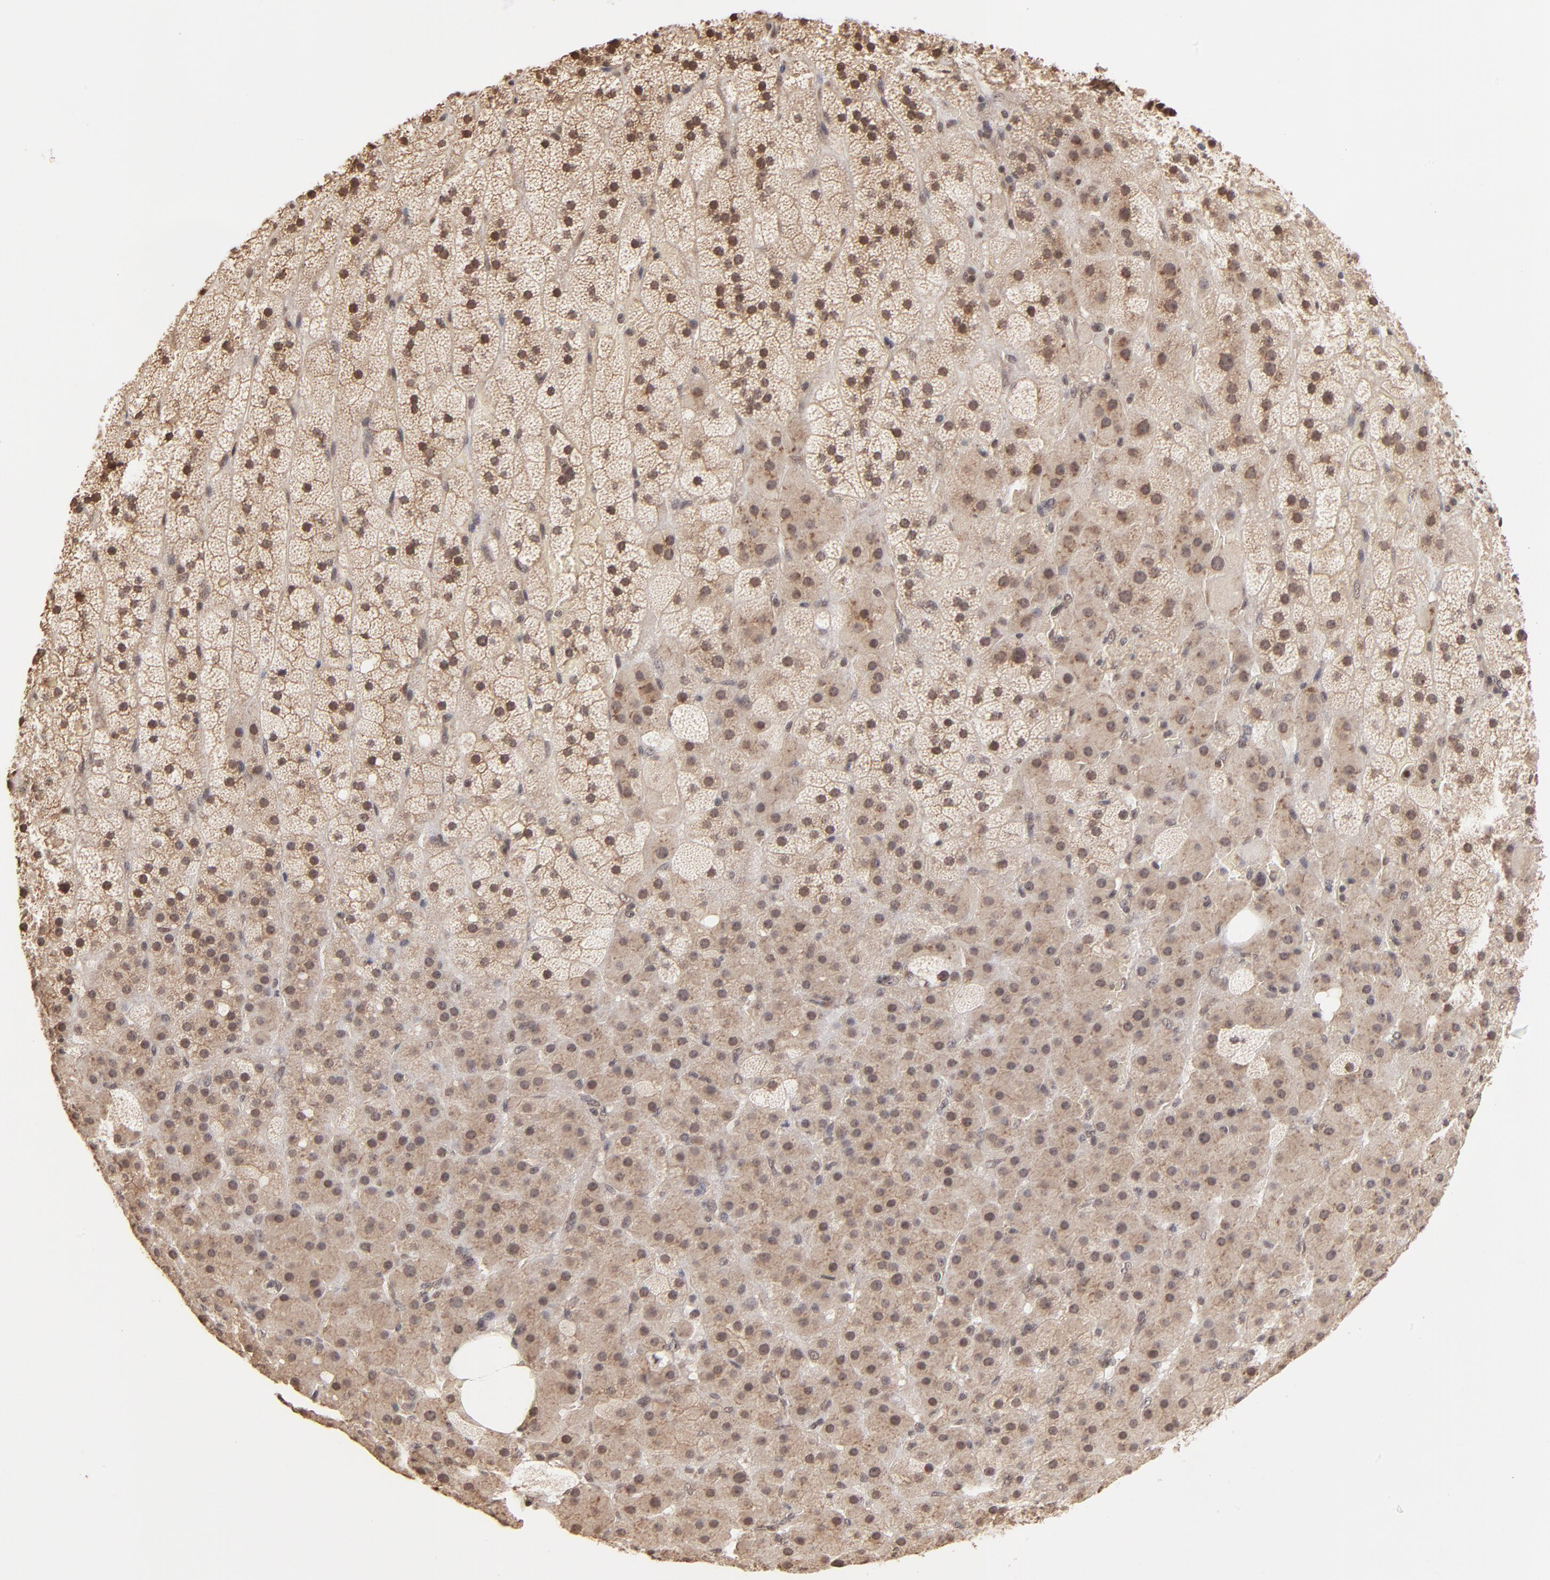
{"staining": {"intensity": "weak", "quantity": "25%-75%", "location": "cytoplasmic/membranous,nuclear"}, "tissue": "adrenal gland", "cell_type": "Glandular cells", "image_type": "normal", "snomed": [{"axis": "morphology", "description": "Normal tissue, NOS"}, {"axis": "topography", "description": "Adrenal gland"}], "caption": "IHC photomicrograph of benign adrenal gland: human adrenal gland stained using immunohistochemistry (IHC) demonstrates low levels of weak protein expression localized specifically in the cytoplasmic/membranous,nuclear of glandular cells, appearing as a cytoplasmic/membranous,nuclear brown color.", "gene": "BRPF1", "patient": {"sex": "male", "age": 35}}